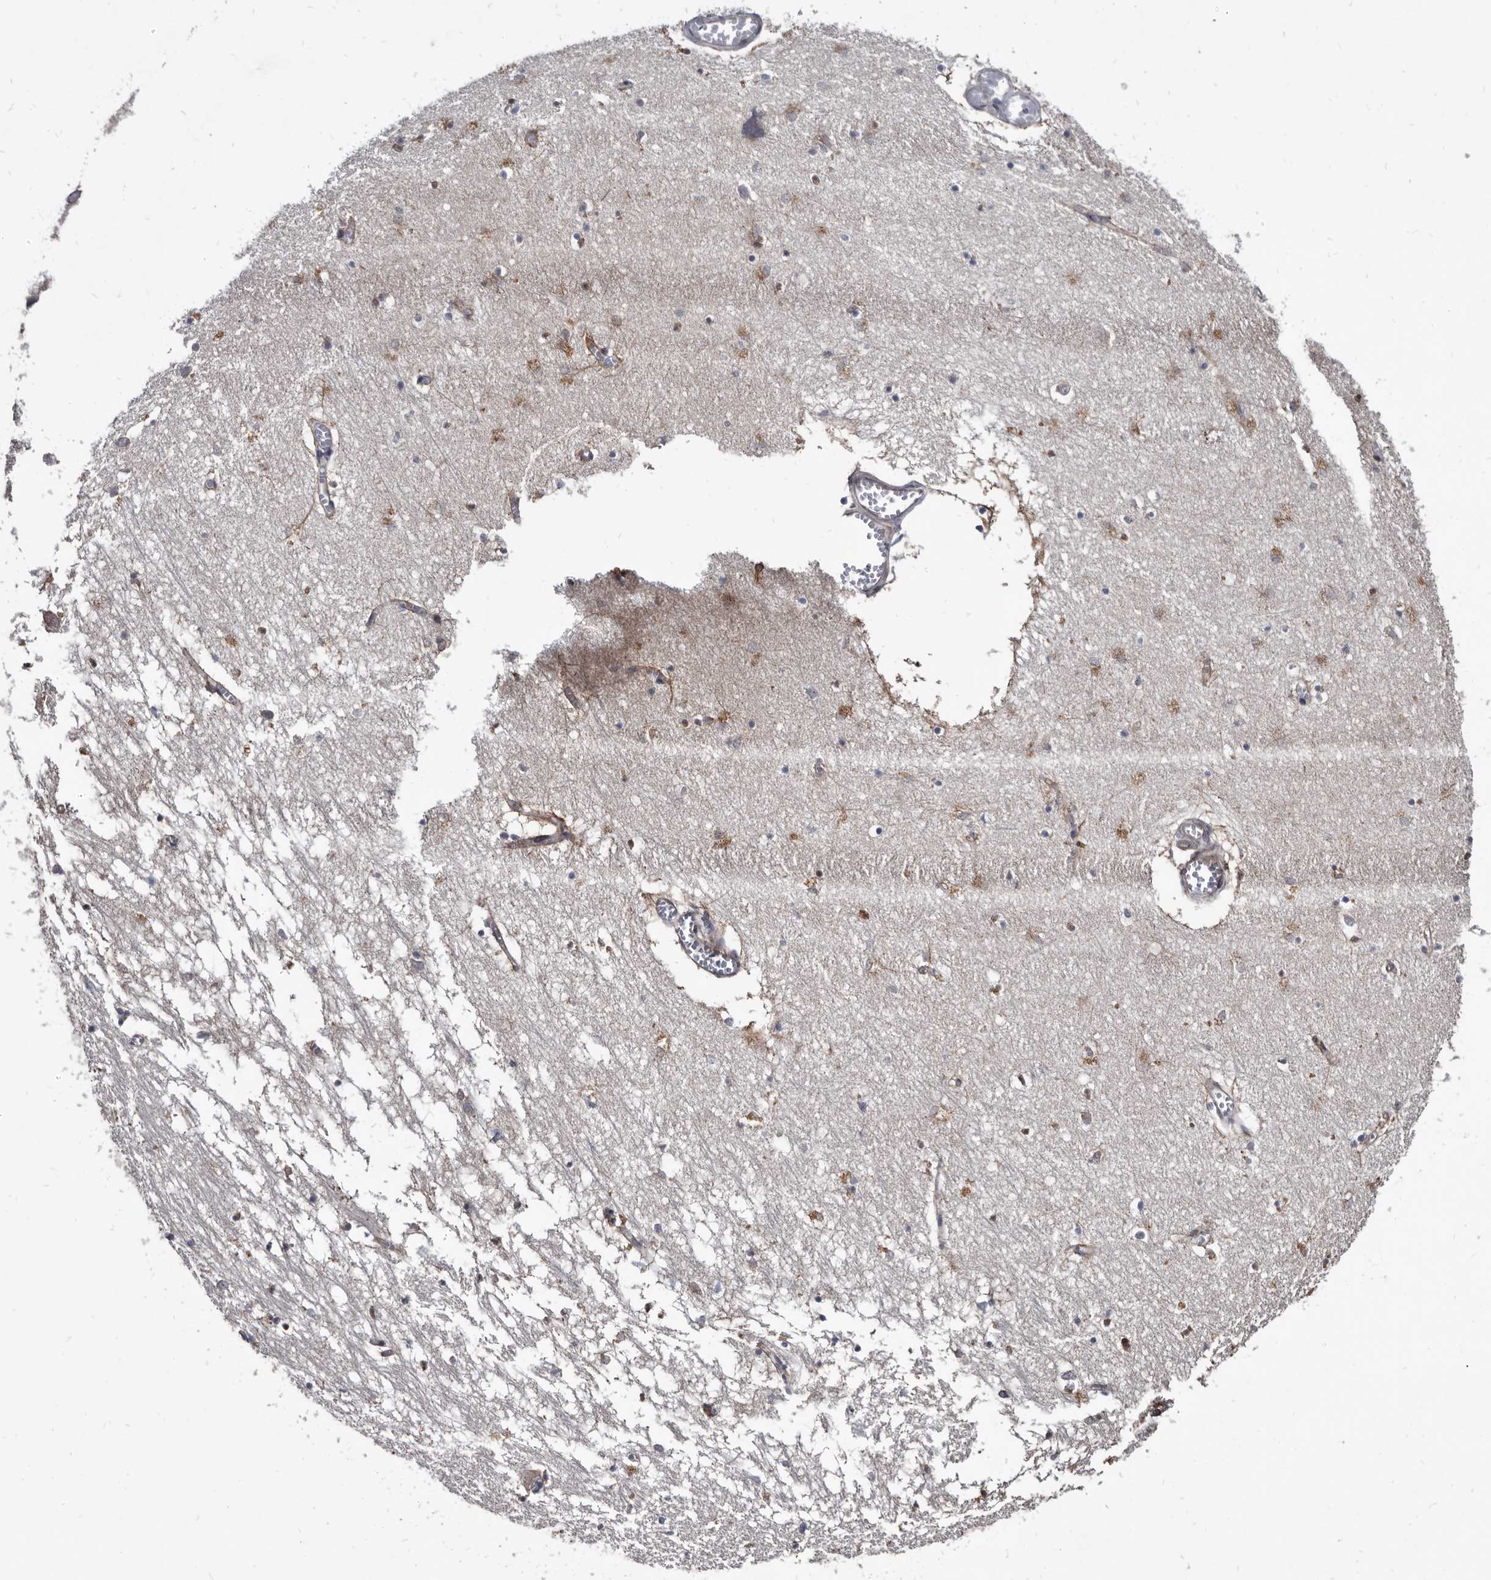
{"staining": {"intensity": "moderate", "quantity": "<25%", "location": "cytoplasmic/membranous"}, "tissue": "hippocampus", "cell_type": "Glial cells", "image_type": "normal", "snomed": [{"axis": "morphology", "description": "Normal tissue, NOS"}, {"axis": "topography", "description": "Hippocampus"}], "caption": "This histopathology image exhibits IHC staining of normal hippocampus, with low moderate cytoplasmic/membranous staining in about <25% of glial cells.", "gene": "PROM1", "patient": {"sex": "male", "age": 70}}